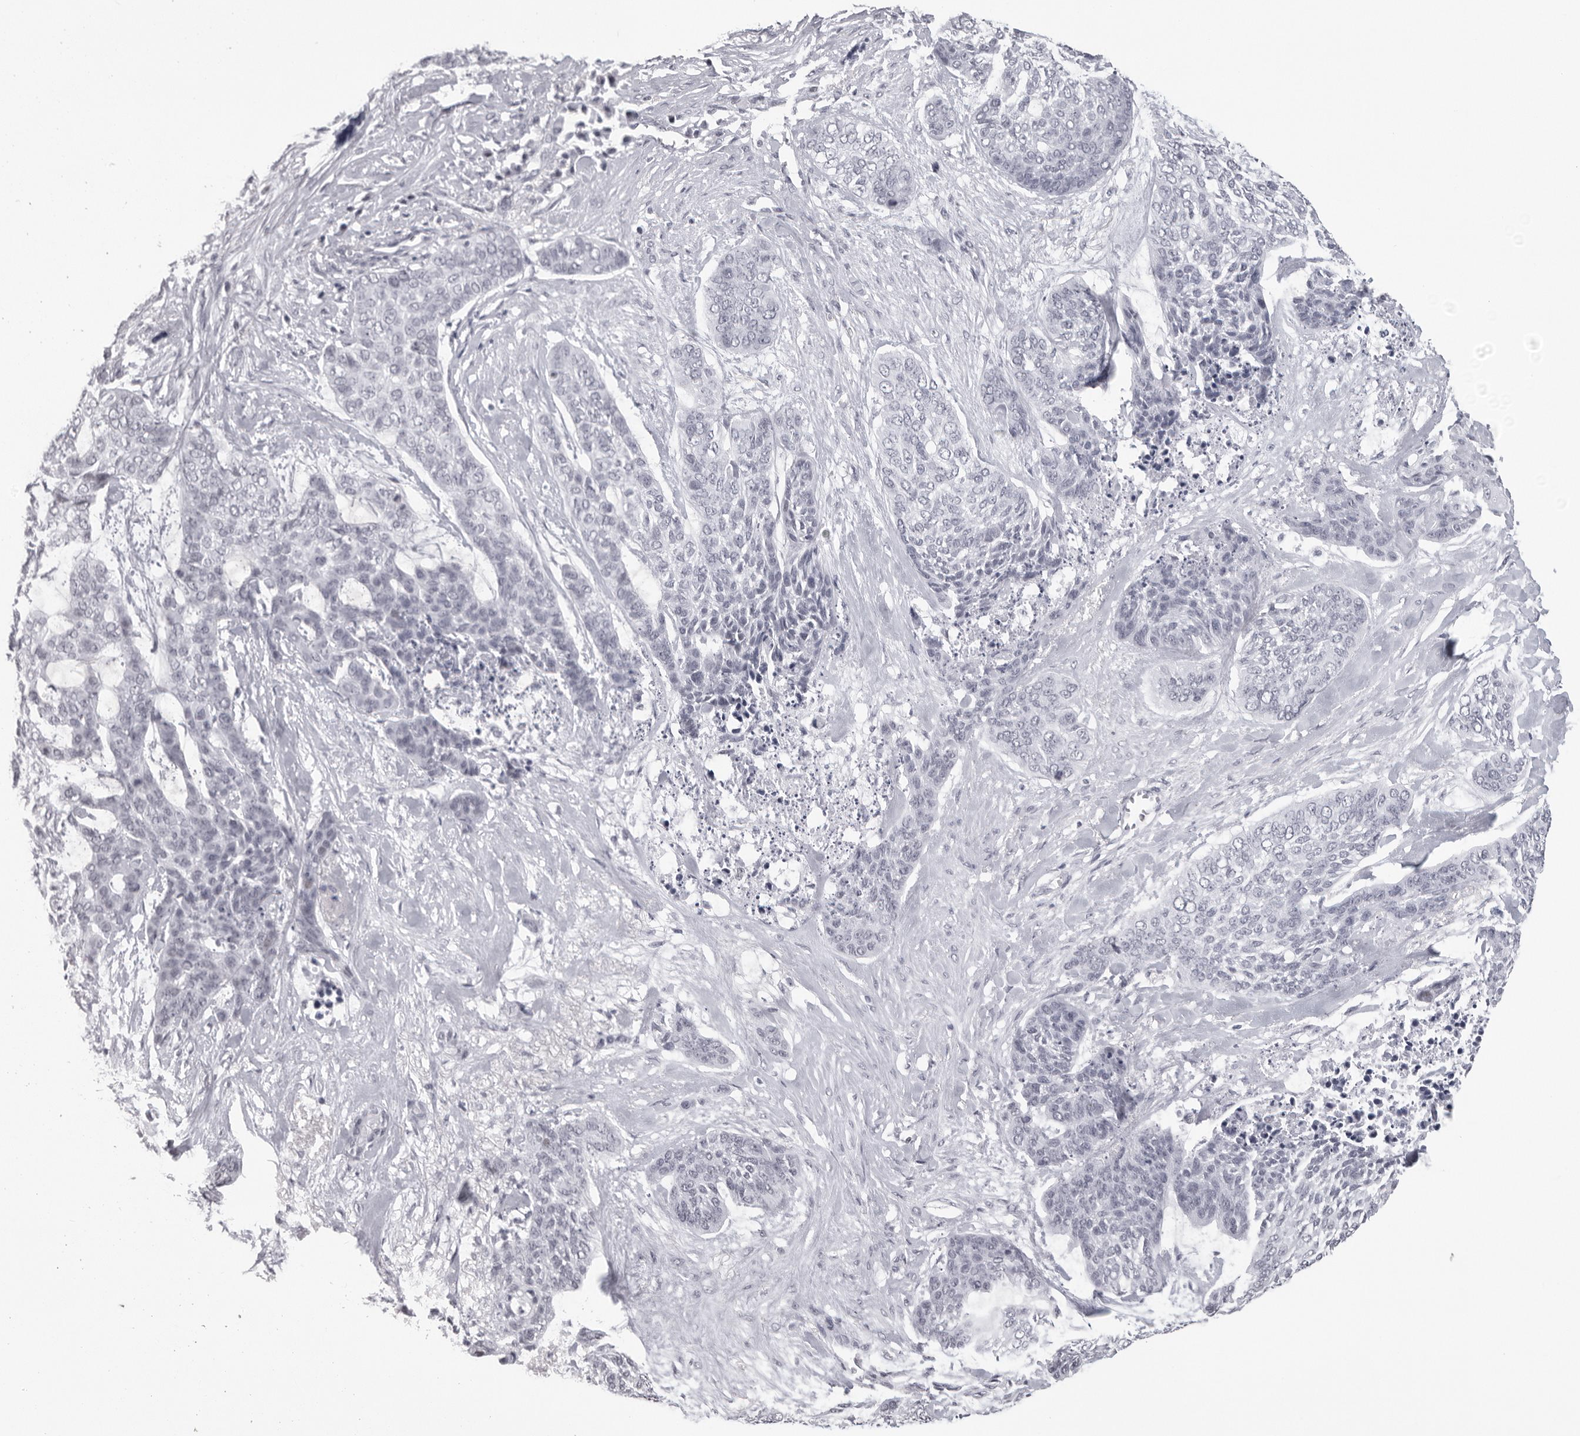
{"staining": {"intensity": "negative", "quantity": "none", "location": "none"}, "tissue": "skin cancer", "cell_type": "Tumor cells", "image_type": "cancer", "snomed": [{"axis": "morphology", "description": "Basal cell carcinoma"}, {"axis": "topography", "description": "Skin"}], "caption": "Immunohistochemistry (IHC) of basal cell carcinoma (skin) shows no staining in tumor cells. Brightfield microscopy of IHC stained with DAB (brown) and hematoxylin (blue), captured at high magnification.", "gene": "ESPN", "patient": {"sex": "female", "age": 64}}